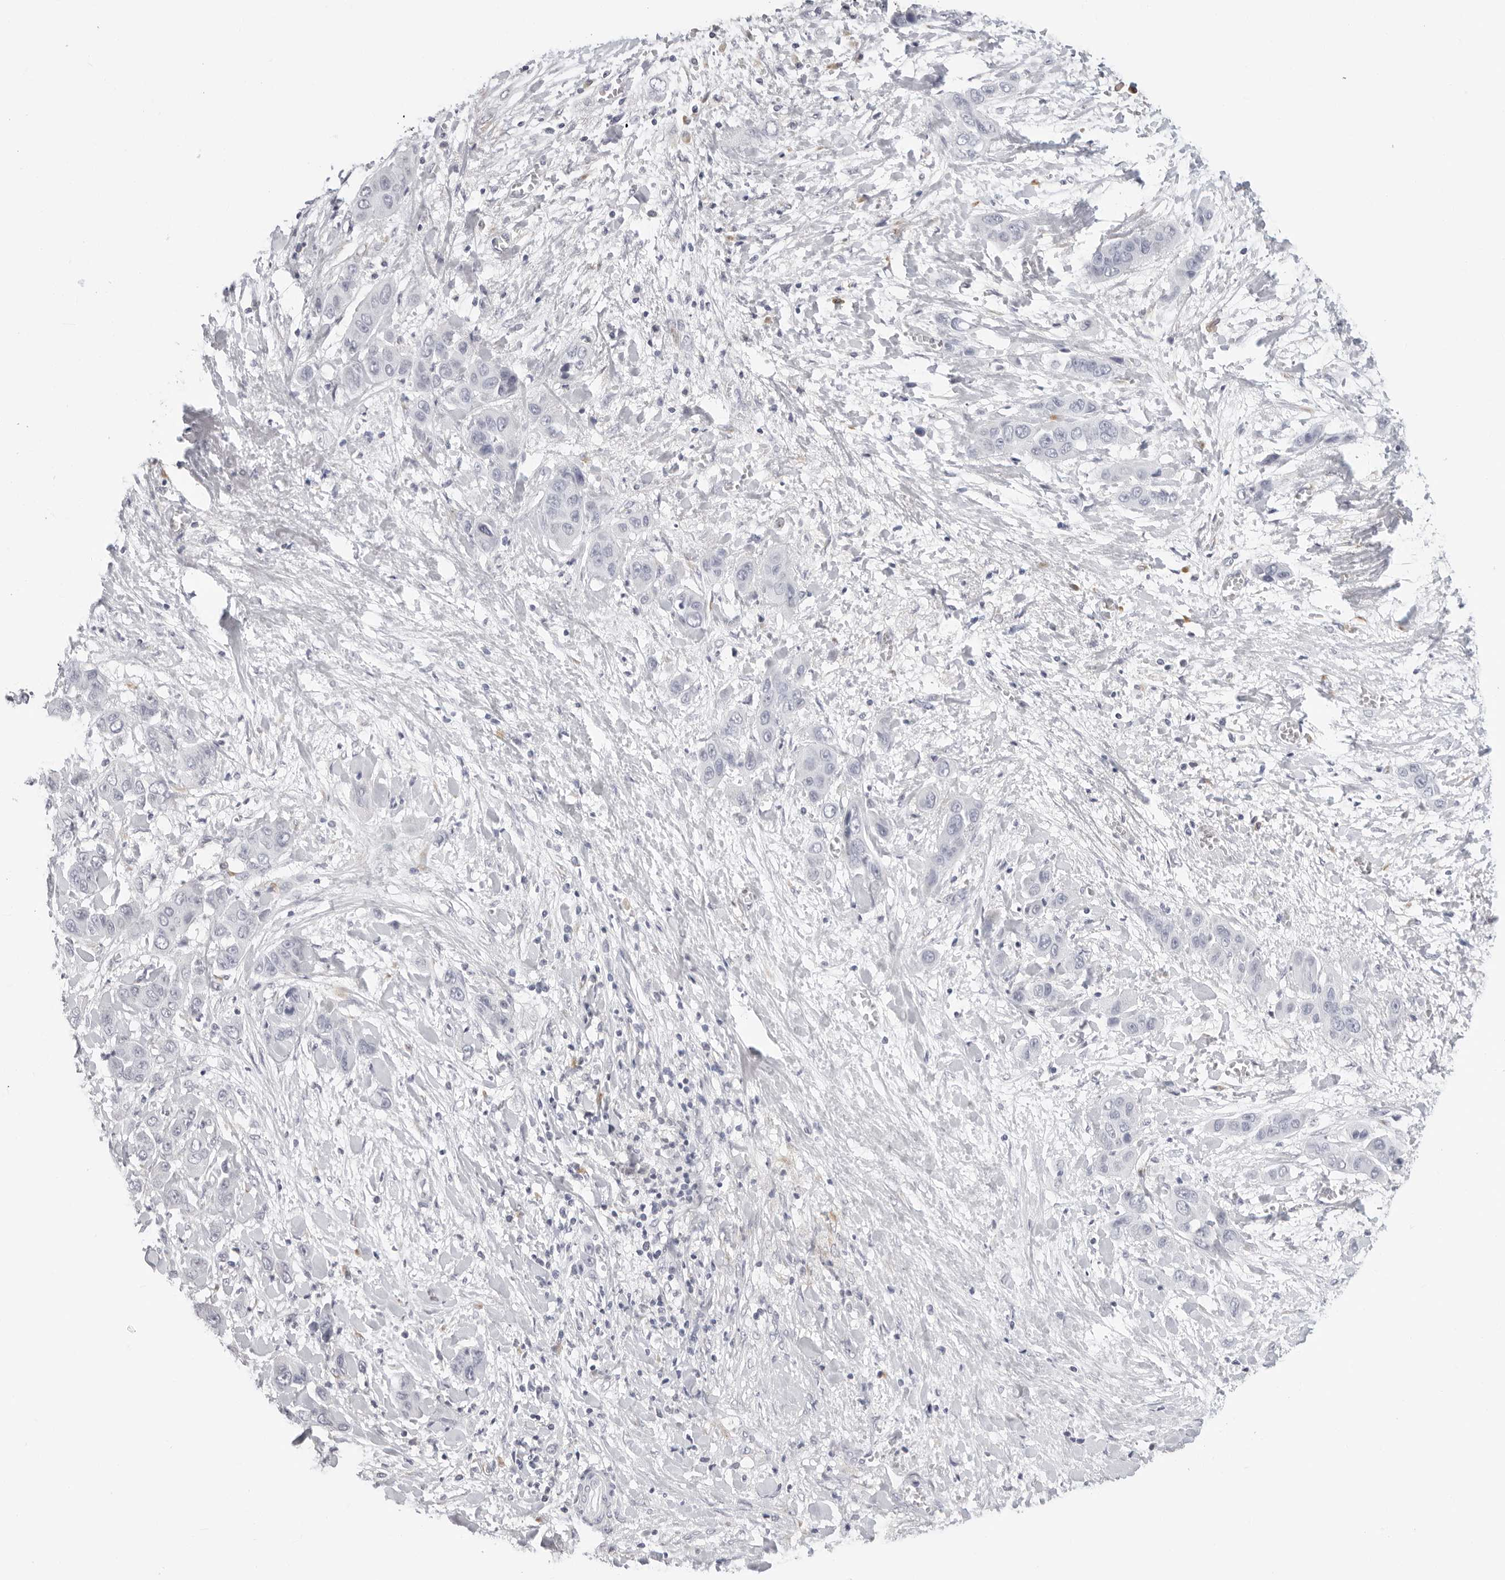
{"staining": {"intensity": "negative", "quantity": "none", "location": "none"}, "tissue": "liver cancer", "cell_type": "Tumor cells", "image_type": "cancer", "snomed": [{"axis": "morphology", "description": "Cholangiocarcinoma"}, {"axis": "topography", "description": "Liver"}], "caption": "Liver cholangiocarcinoma stained for a protein using immunohistochemistry (IHC) shows no positivity tumor cells.", "gene": "EDN2", "patient": {"sex": "female", "age": 52}}